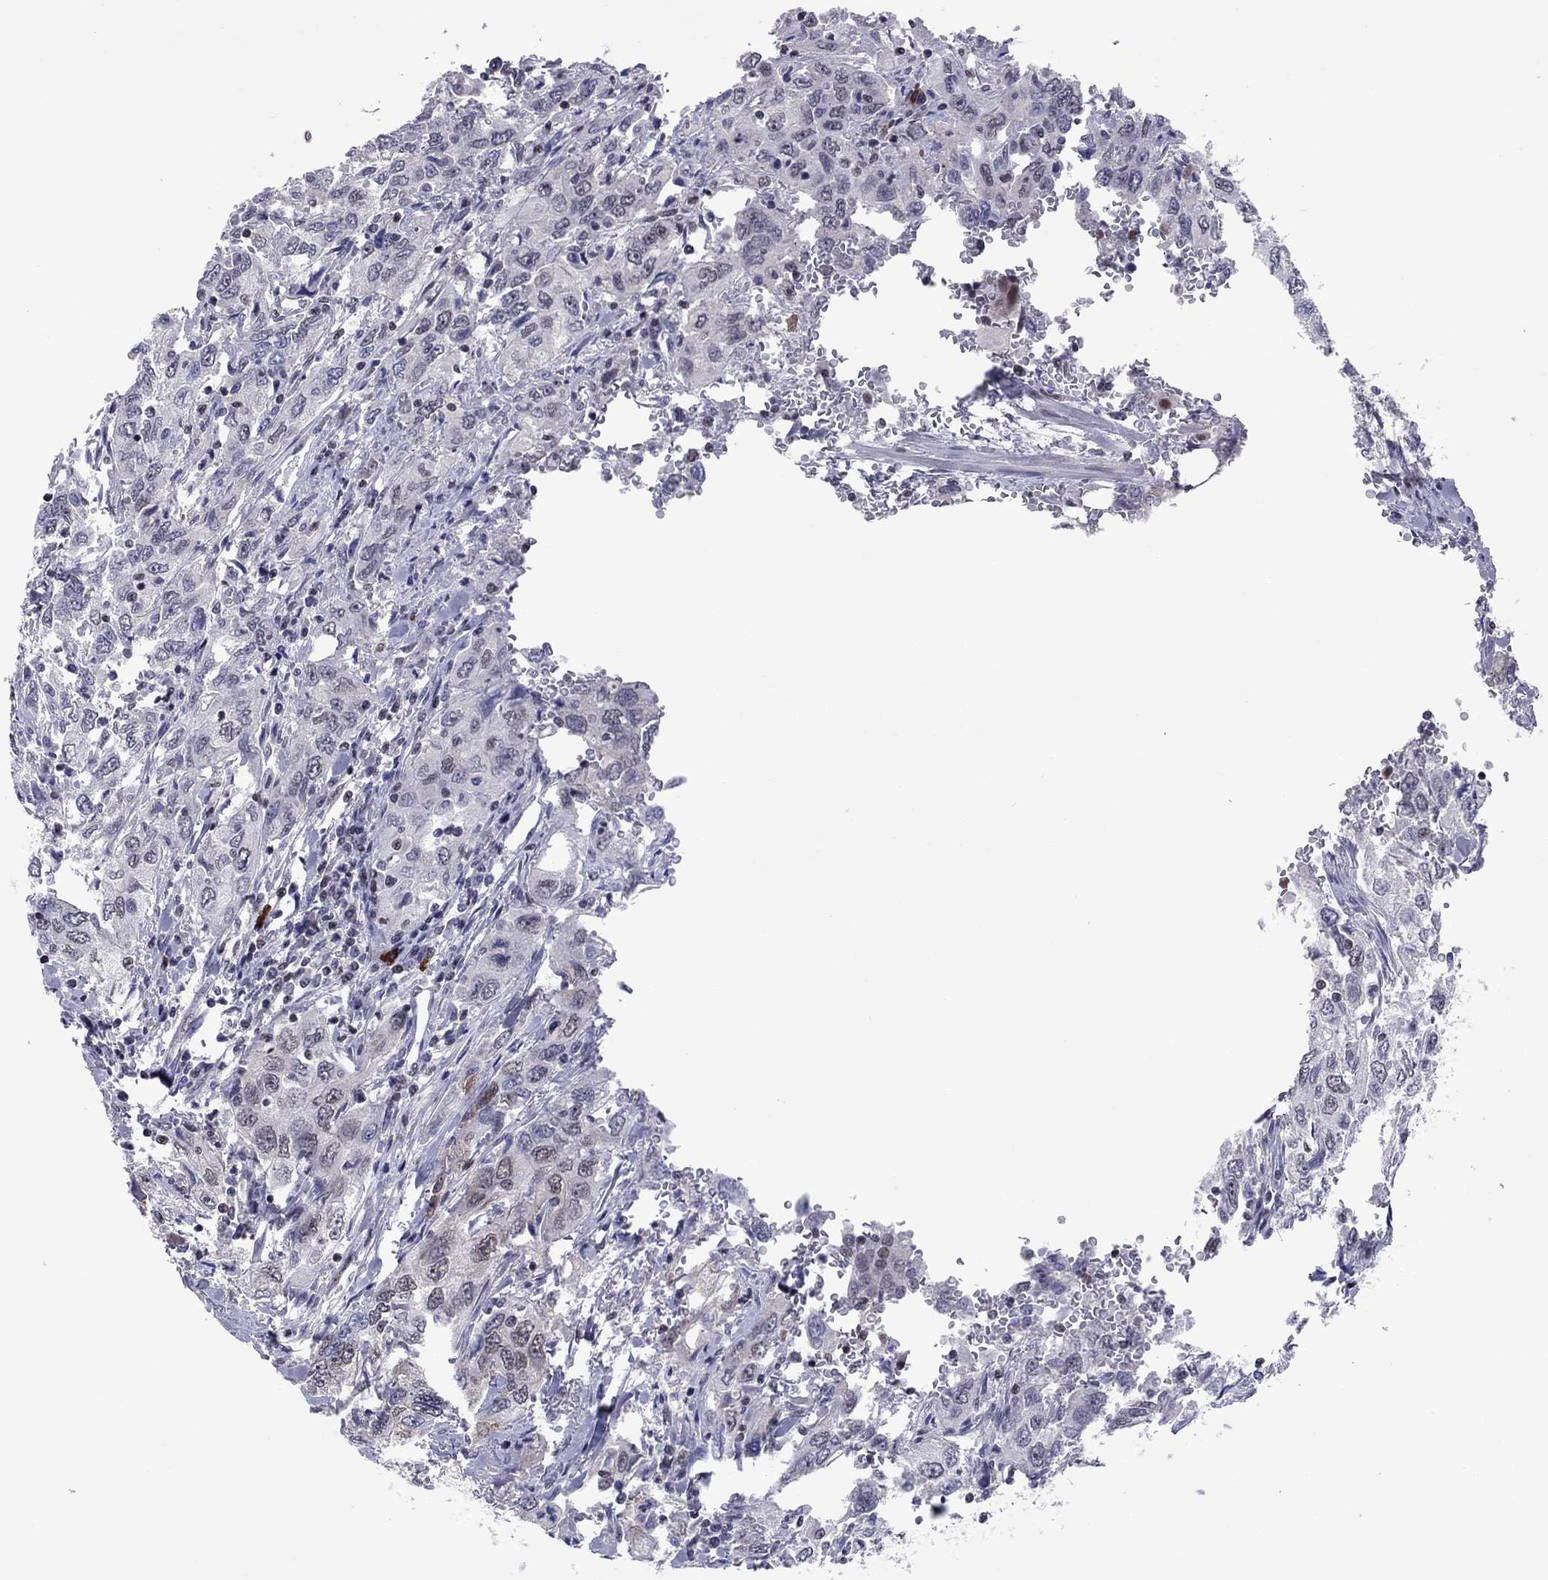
{"staining": {"intensity": "negative", "quantity": "none", "location": "none"}, "tissue": "urothelial cancer", "cell_type": "Tumor cells", "image_type": "cancer", "snomed": [{"axis": "morphology", "description": "Urothelial carcinoma, High grade"}, {"axis": "topography", "description": "Urinary bladder"}], "caption": "This is an IHC image of urothelial cancer. There is no expression in tumor cells.", "gene": "TAF9", "patient": {"sex": "male", "age": 76}}